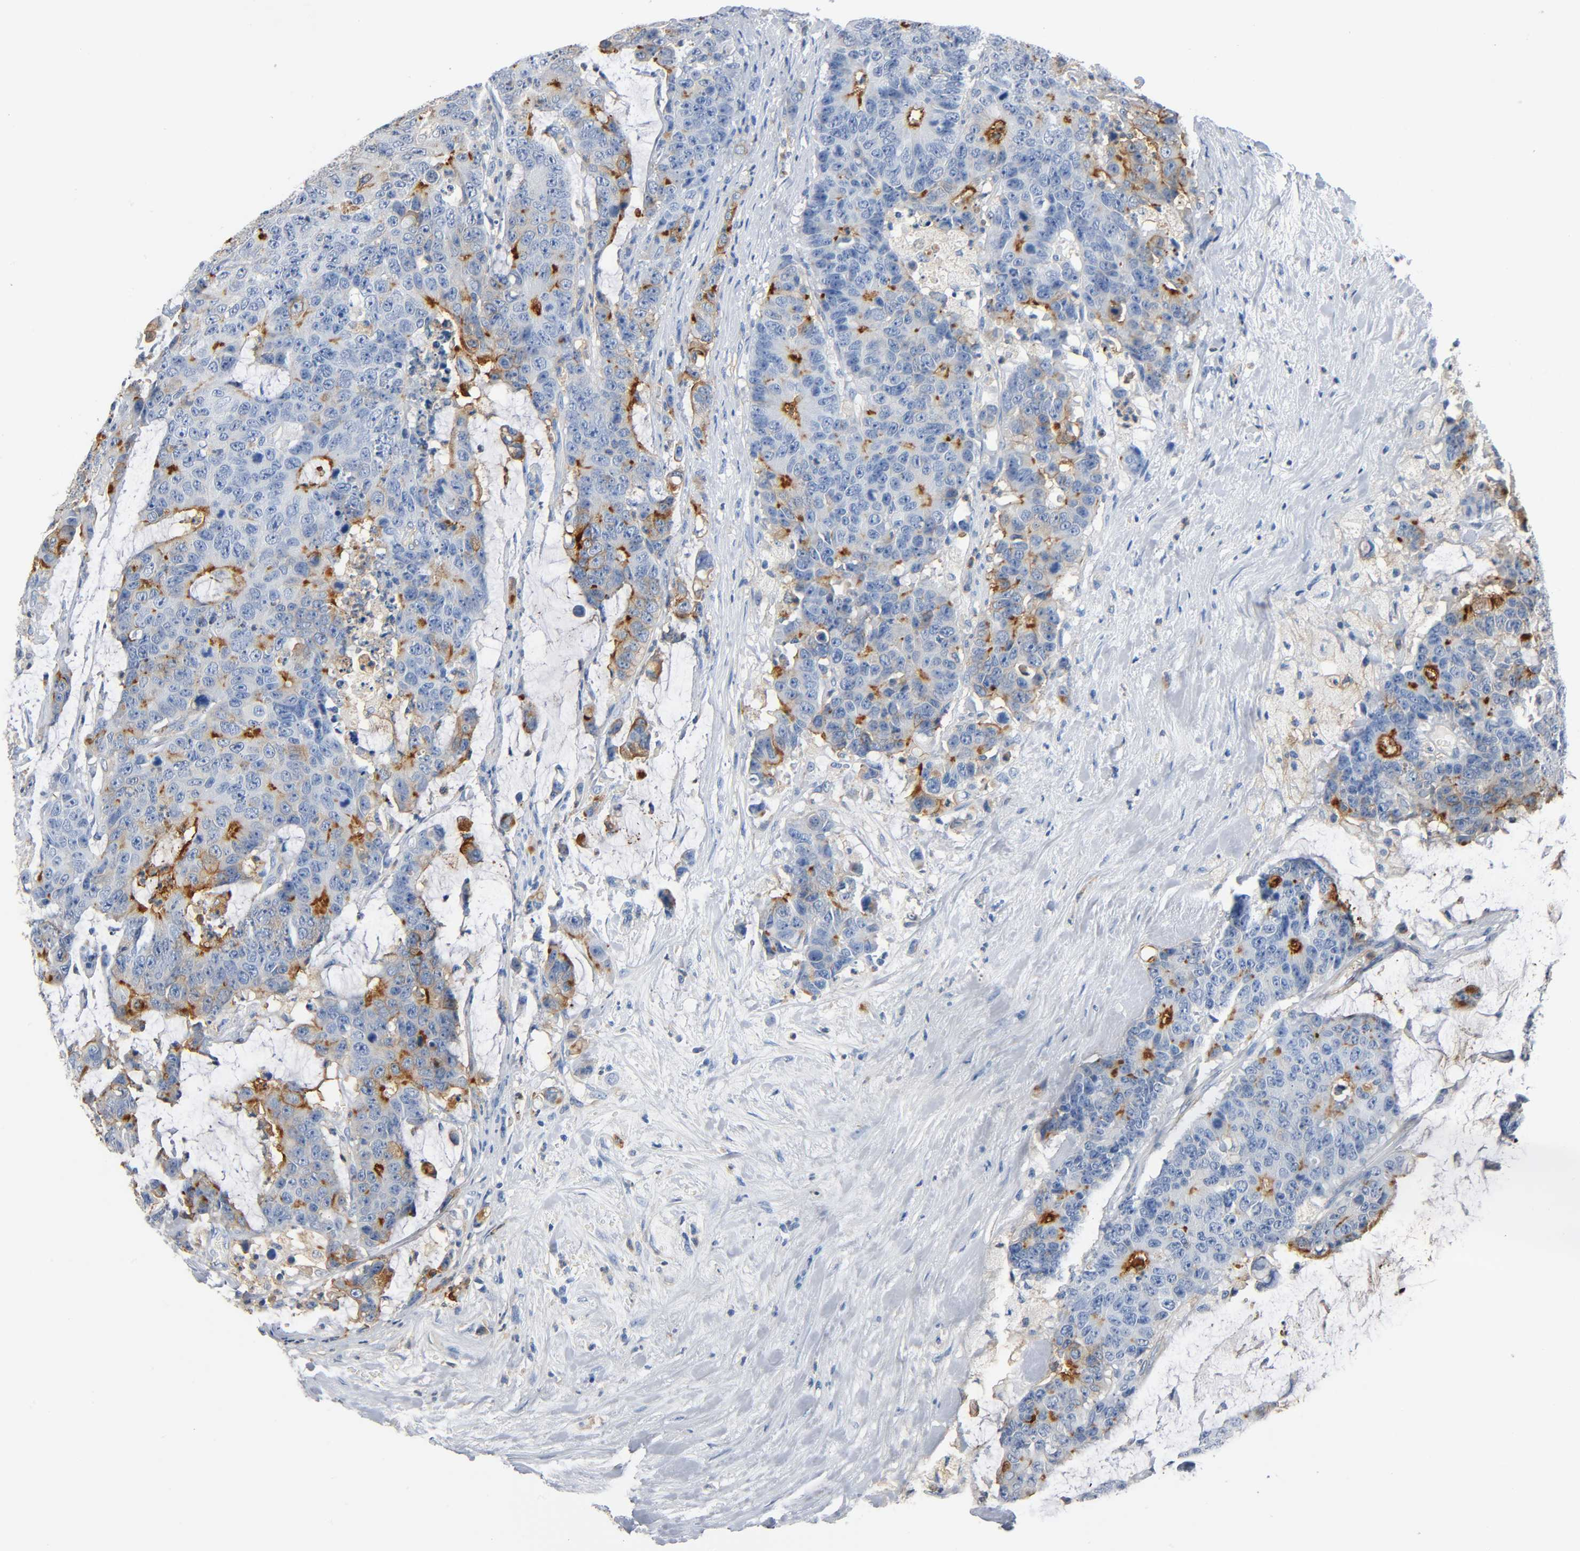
{"staining": {"intensity": "strong", "quantity": "<25%", "location": "cytoplasmic/membranous"}, "tissue": "colorectal cancer", "cell_type": "Tumor cells", "image_type": "cancer", "snomed": [{"axis": "morphology", "description": "Adenocarcinoma, NOS"}, {"axis": "topography", "description": "Colon"}], "caption": "An IHC photomicrograph of neoplastic tissue is shown. Protein staining in brown shows strong cytoplasmic/membranous positivity in colorectal cancer within tumor cells. The staining is performed using DAB (3,3'-diaminobenzidine) brown chromogen to label protein expression. The nuclei are counter-stained blue using hematoxylin.", "gene": "ANPEP", "patient": {"sex": "female", "age": 86}}